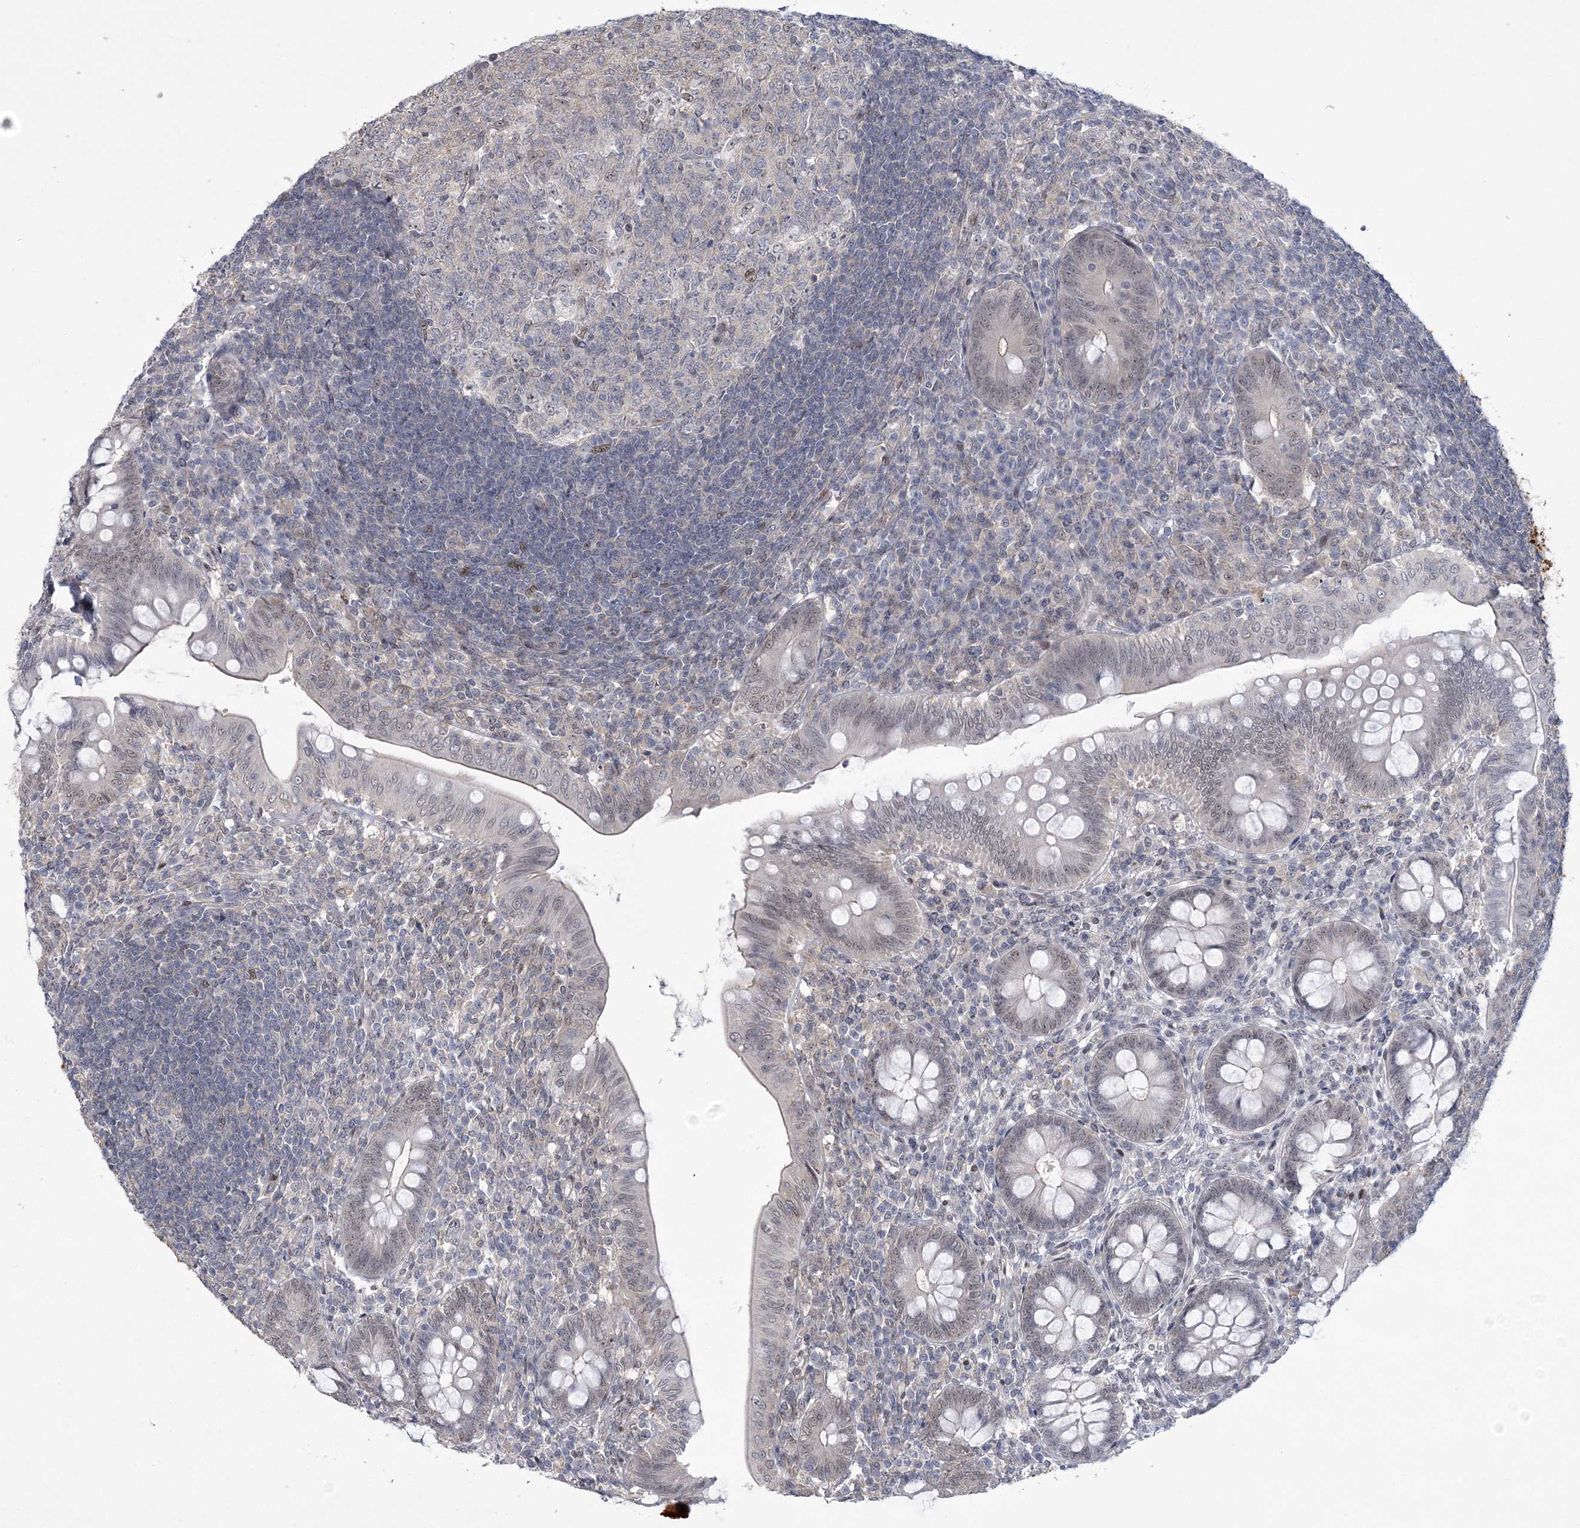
{"staining": {"intensity": "moderate", "quantity": "25%-75%", "location": "nuclear"}, "tissue": "appendix", "cell_type": "Glandular cells", "image_type": "normal", "snomed": [{"axis": "morphology", "description": "Normal tissue, NOS"}, {"axis": "topography", "description": "Appendix"}], "caption": "Immunohistochemistry of unremarkable appendix shows medium levels of moderate nuclear staining in approximately 25%-75% of glandular cells.", "gene": "HOMEZ", "patient": {"sex": "male", "age": 14}}